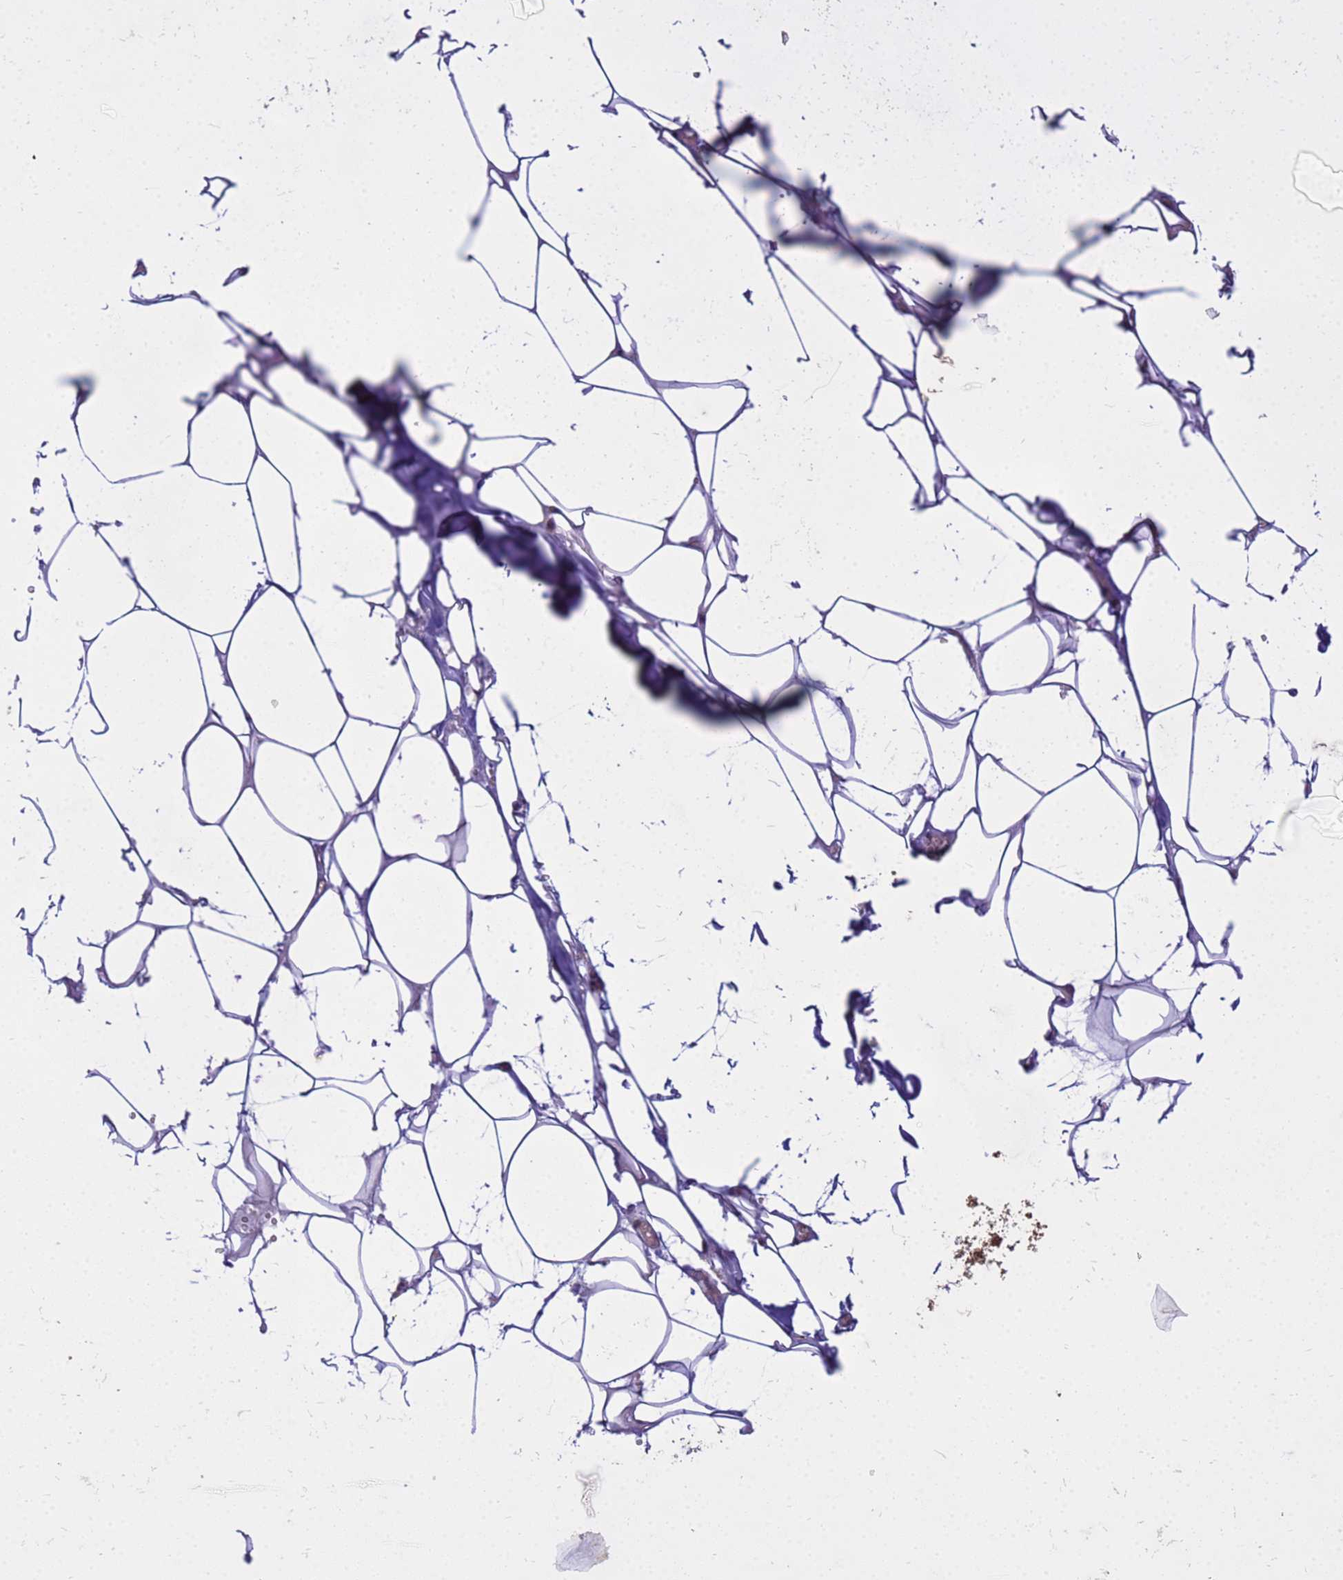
{"staining": {"intensity": "weak", "quantity": "<25%", "location": "cytoplasmic/membranous"}, "tissue": "adipose tissue", "cell_type": "Adipocytes", "image_type": "normal", "snomed": [{"axis": "morphology", "description": "Normal tissue, NOS"}, {"axis": "topography", "description": "Salivary gland"}, {"axis": "topography", "description": "Peripheral nerve tissue"}], "caption": "An image of human adipose tissue is negative for staining in adipocytes. The staining was performed using DAB (3,3'-diaminobenzidine) to visualize the protein expression in brown, while the nuclei were stained in blue with hematoxylin (Magnification: 20x).", "gene": "P2RX7", "patient": {"sex": "male", "age": 38}}